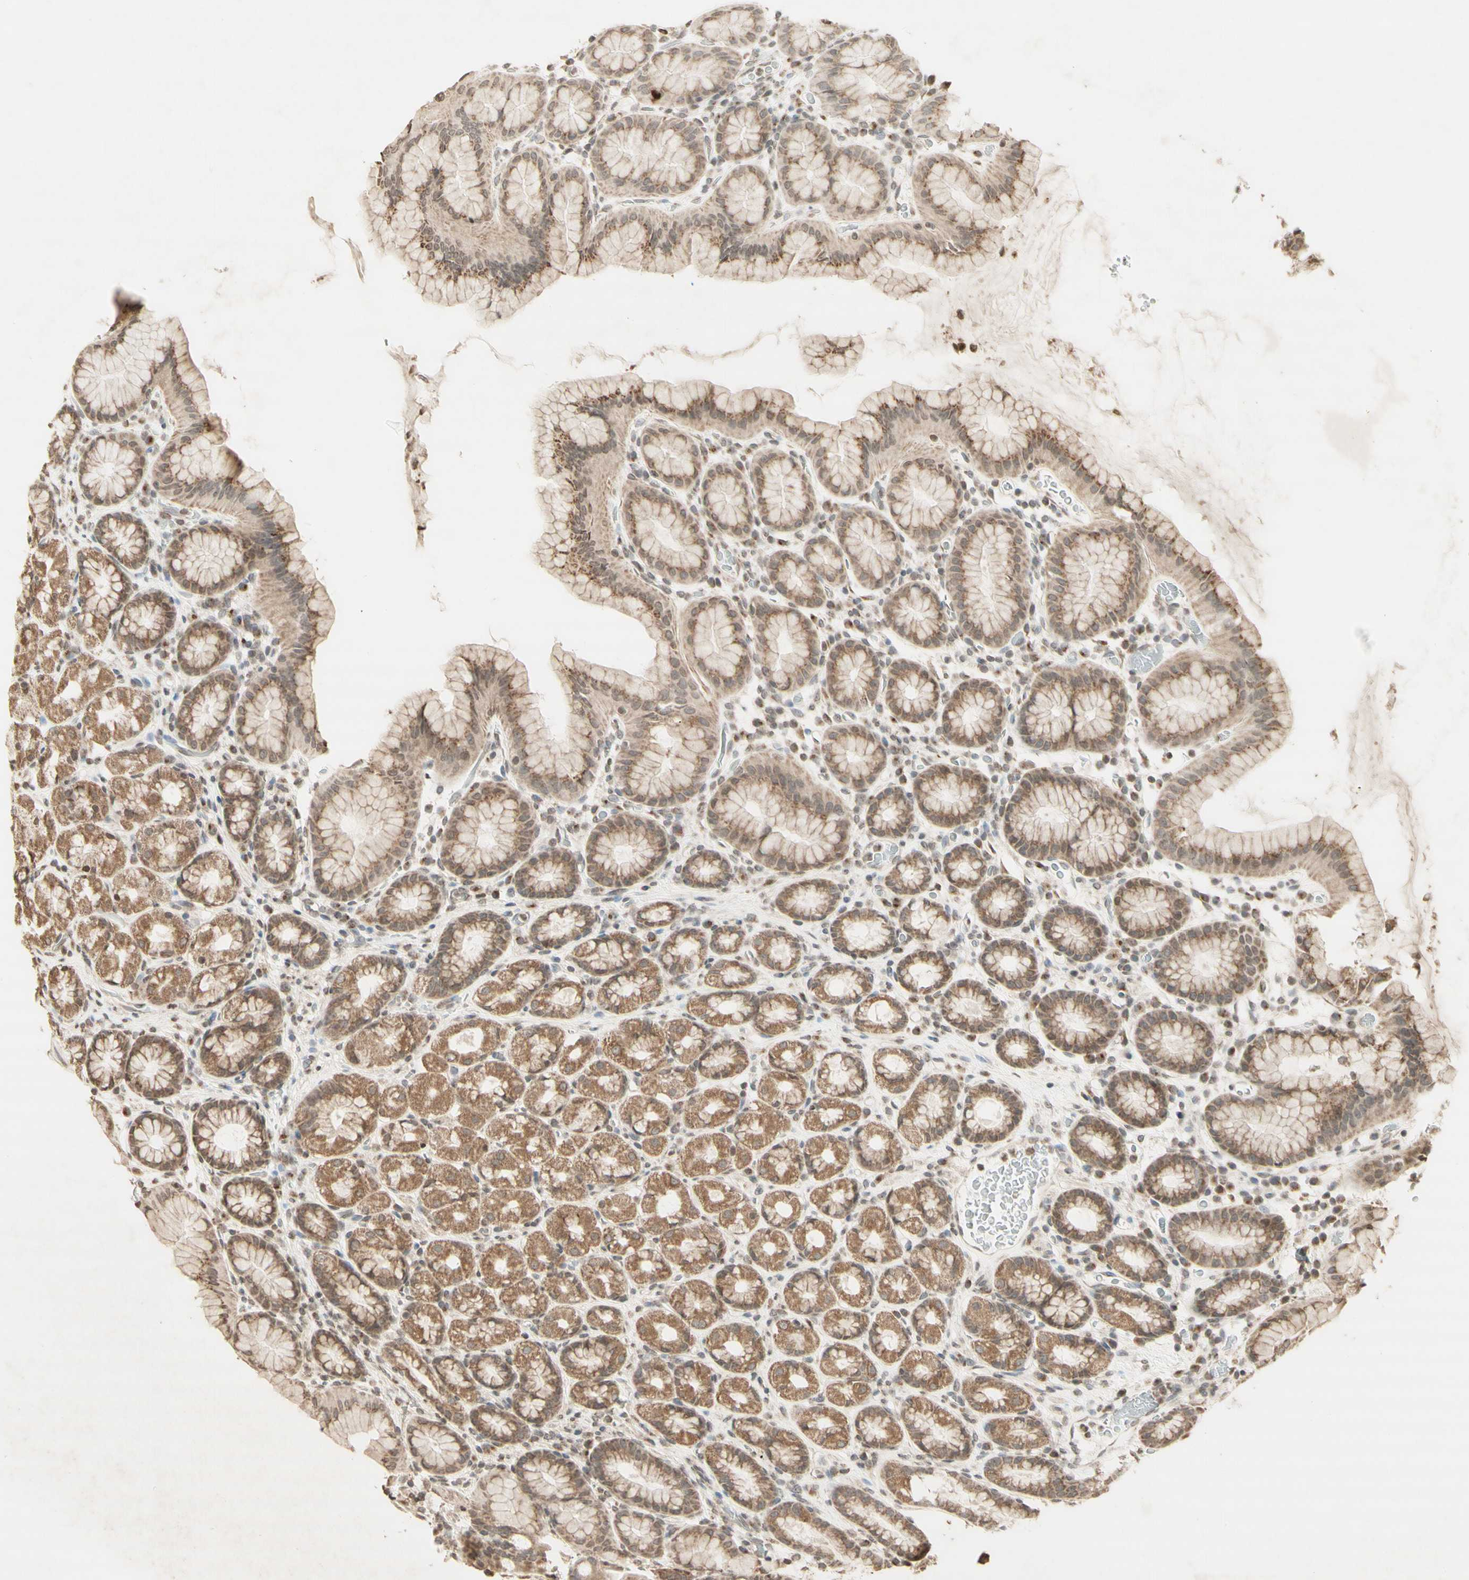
{"staining": {"intensity": "moderate", "quantity": ">75%", "location": "cytoplasmic/membranous,nuclear"}, "tissue": "stomach", "cell_type": "Glandular cells", "image_type": "normal", "snomed": [{"axis": "morphology", "description": "Normal tissue, NOS"}, {"axis": "topography", "description": "Stomach, upper"}], "caption": "Immunohistochemistry (IHC) (DAB (3,3'-diaminobenzidine)) staining of unremarkable human stomach displays moderate cytoplasmic/membranous,nuclear protein expression in approximately >75% of glandular cells.", "gene": "CCNI", "patient": {"sex": "male", "age": 68}}